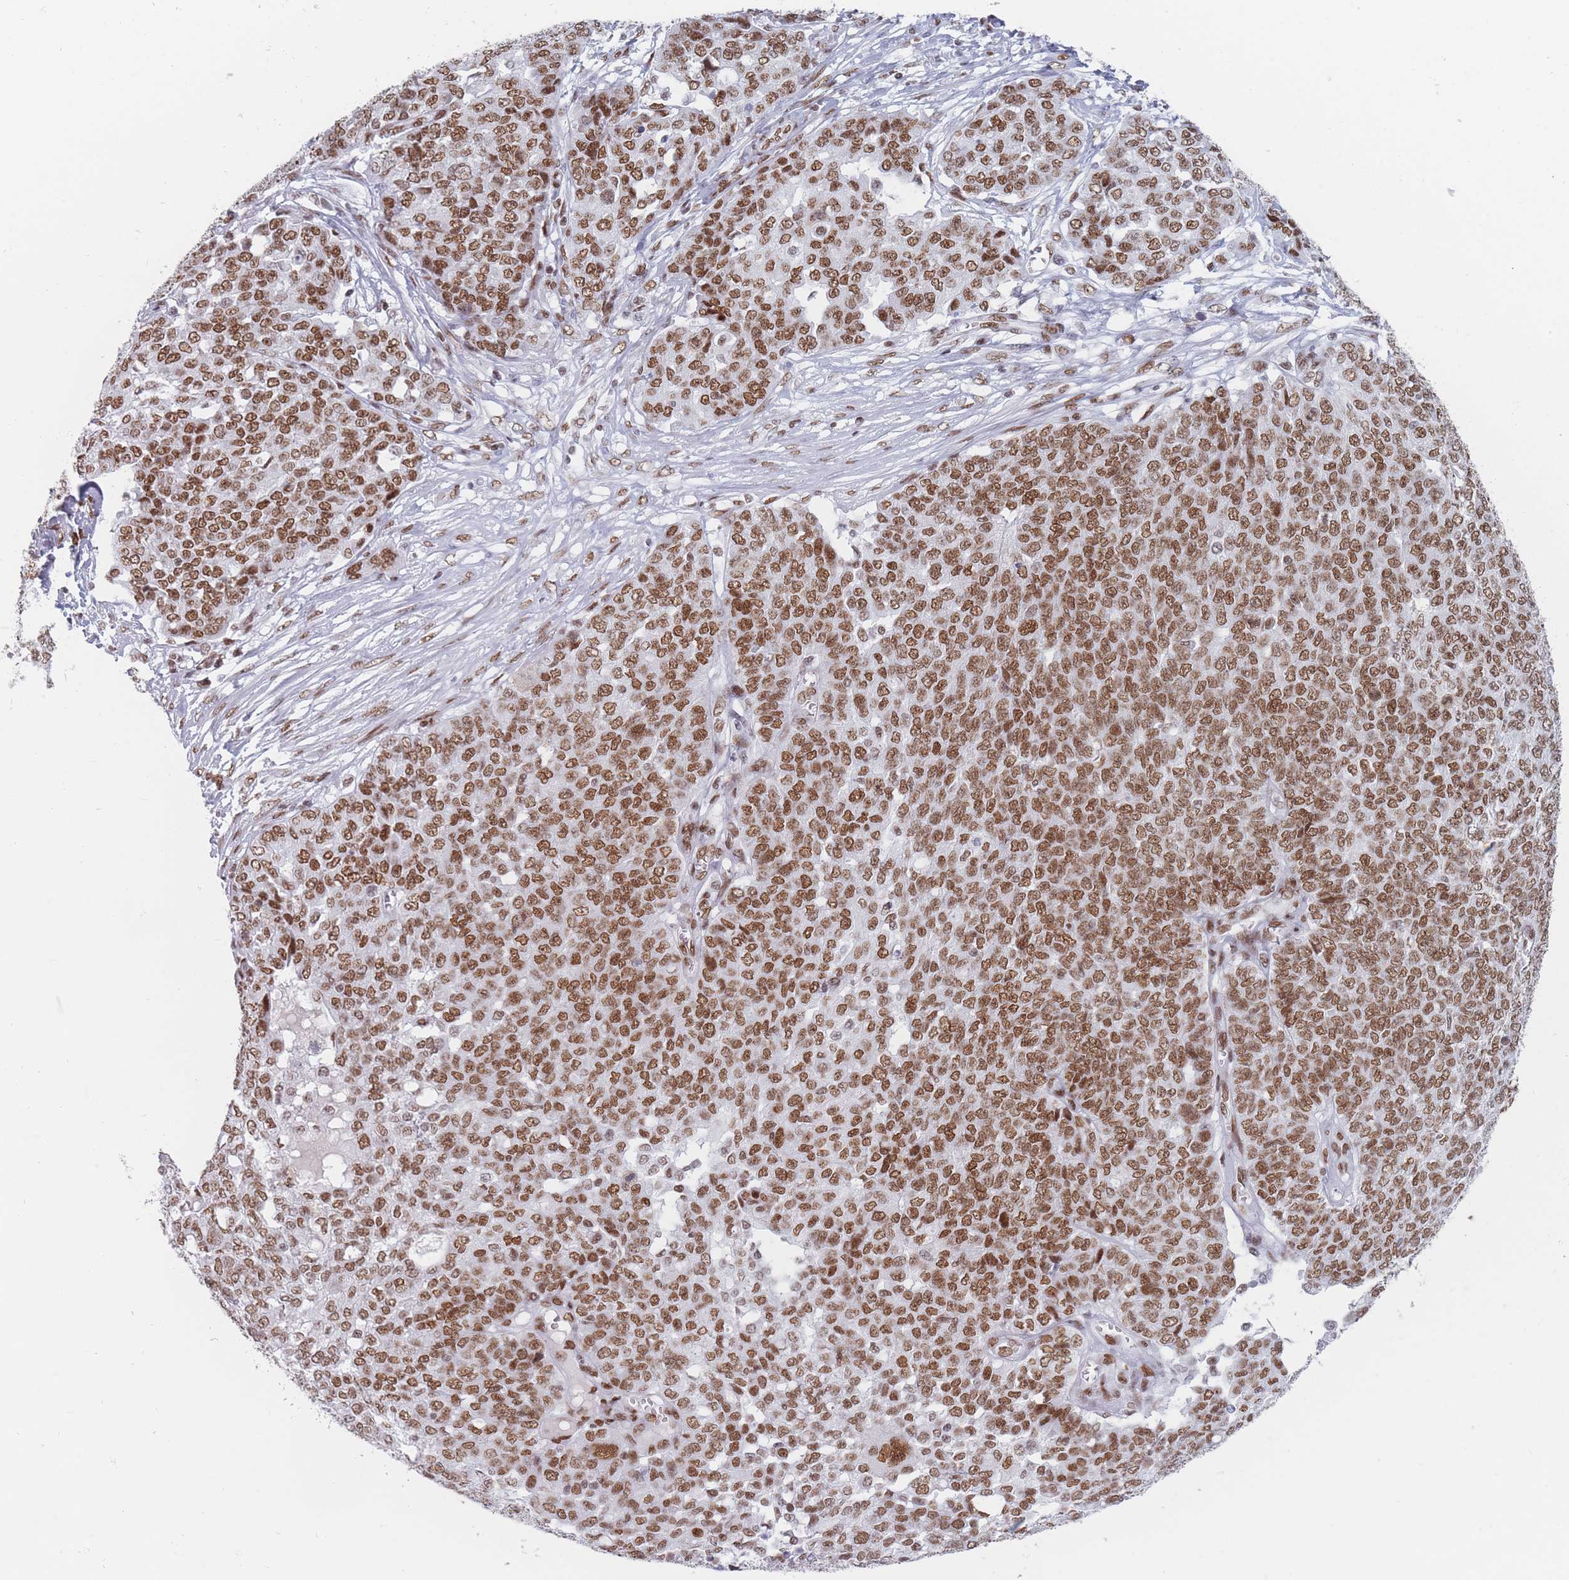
{"staining": {"intensity": "moderate", "quantity": ">75%", "location": "nuclear"}, "tissue": "ovarian cancer", "cell_type": "Tumor cells", "image_type": "cancer", "snomed": [{"axis": "morphology", "description": "Cystadenocarcinoma, serous, NOS"}, {"axis": "topography", "description": "Soft tissue"}, {"axis": "topography", "description": "Ovary"}], "caption": "Moderate nuclear protein staining is appreciated in about >75% of tumor cells in ovarian cancer. The protein of interest is shown in brown color, while the nuclei are stained blue.", "gene": "SAFB2", "patient": {"sex": "female", "age": 57}}